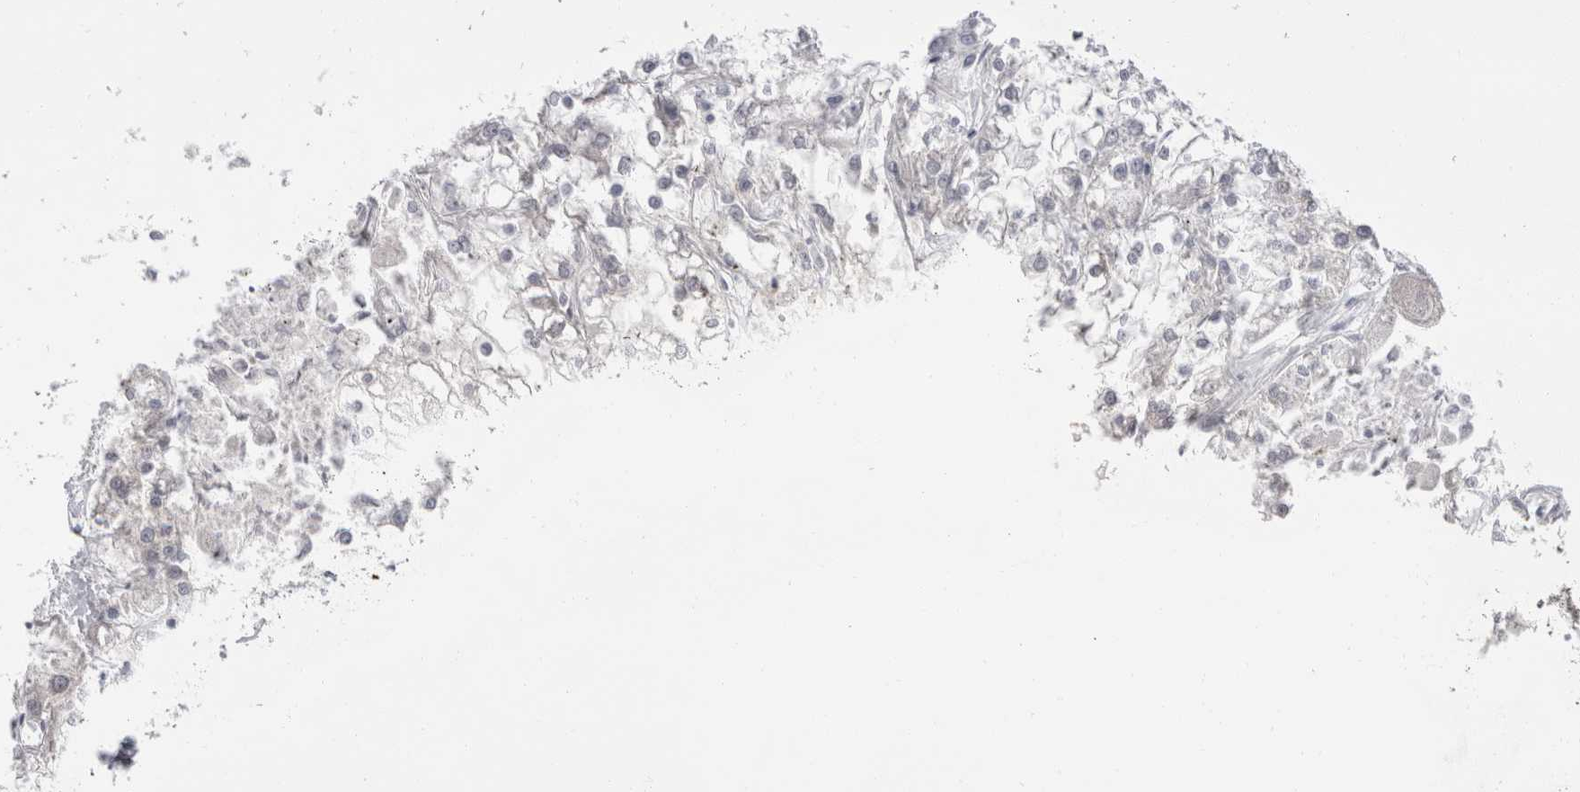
{"staining": {"intensity": "negative", "quantity": "none", "location": "none"}, "tissue": "renal cancer", "cell_type": "Tumor cells", "image_type": "cancer", "snomed": [{"axis": "morphology", "description": "Adenocarcinoma, NOS"}, {"axis": "topography", "description": "Kidney"}], "caption": "High power microscopy image of an IHC image of renal adenocarcinoma, revealing no significant staining in tumor cells.", "gene": "SPINK2", "patient": {"sex": "female", "age": 52}}